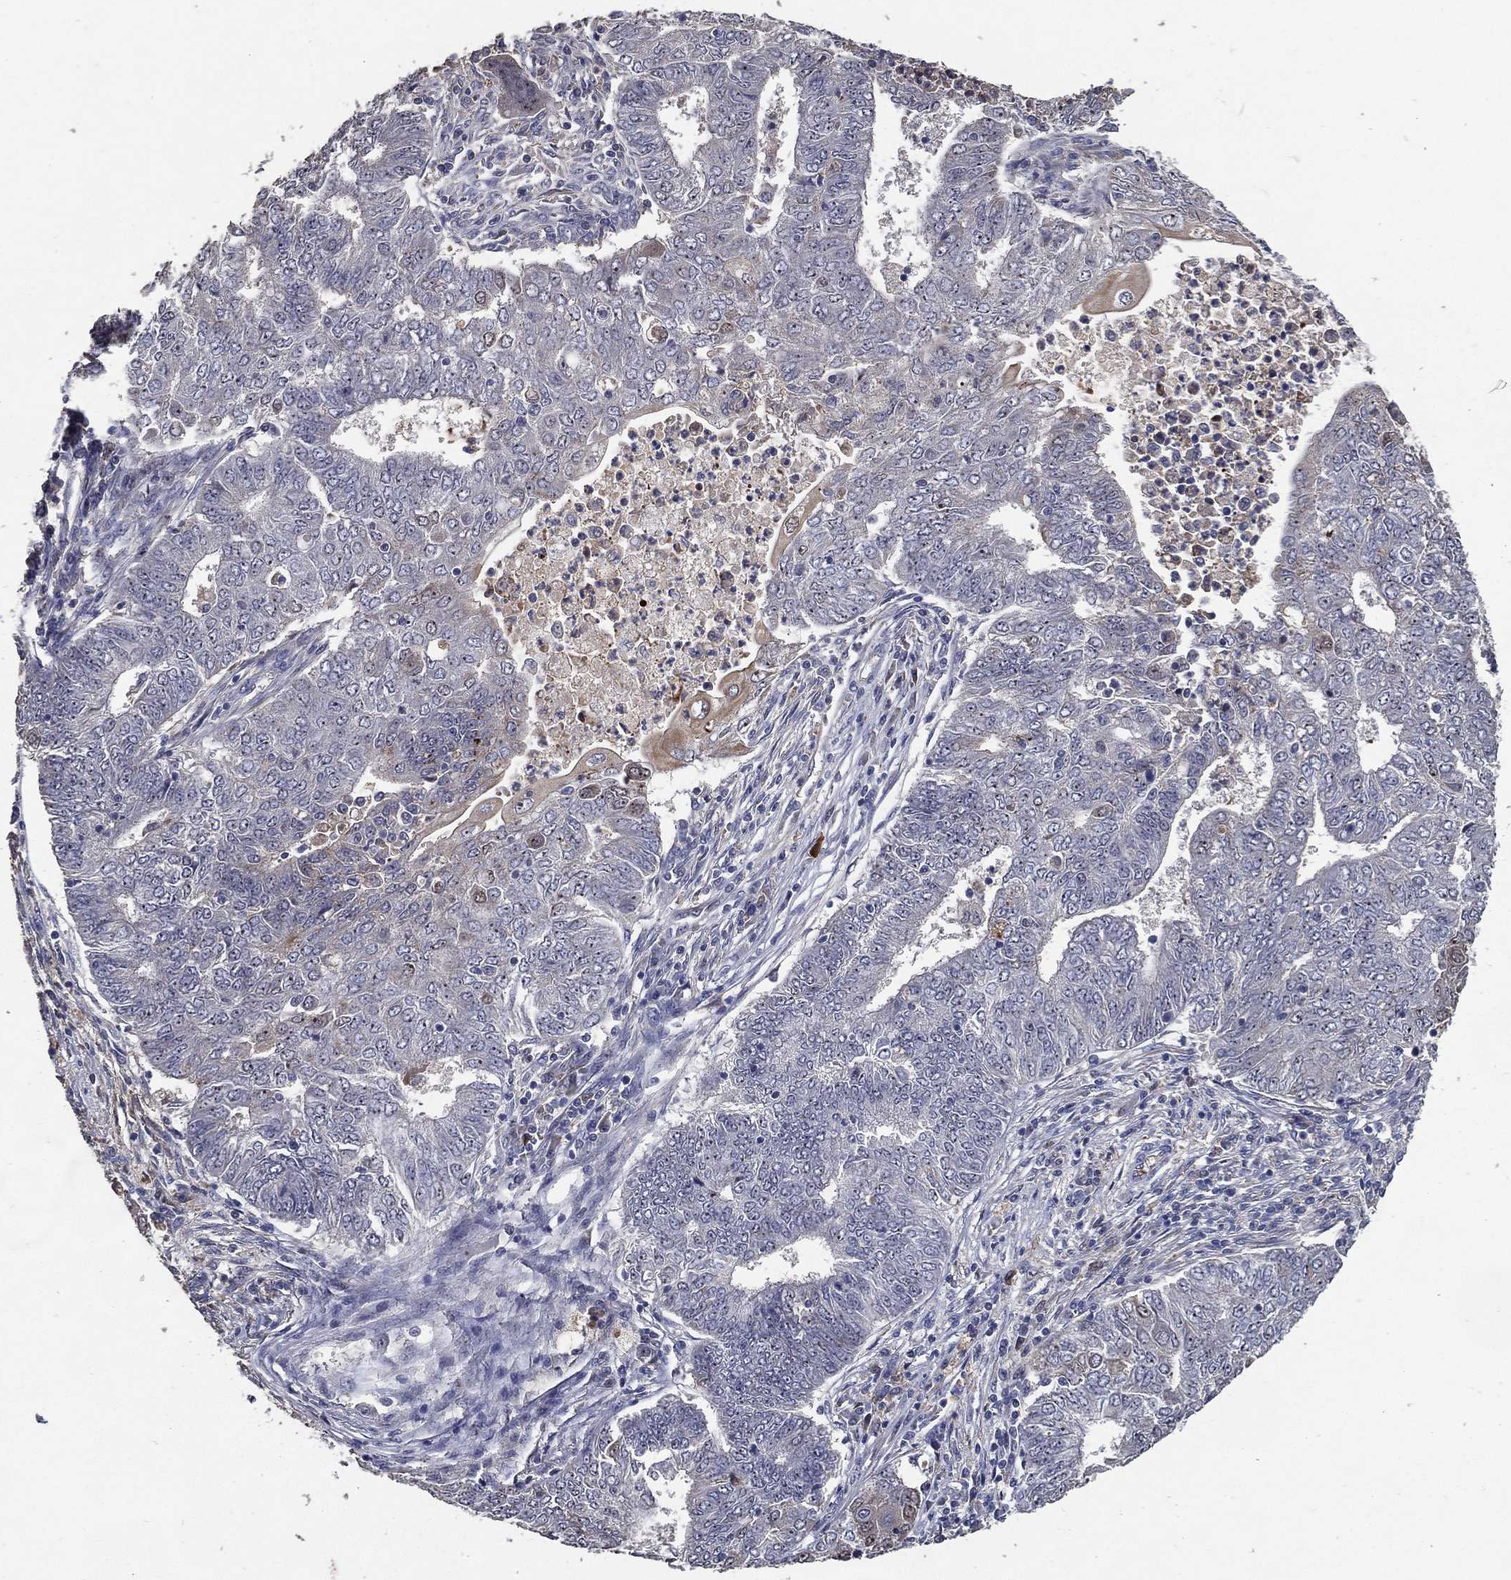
{"staining": {"intensity": "negative", "quantity": "none", "location": "none"}, "tissue": "endometrial cancer", "cell_type": "Tumor cells", "image_type": "cancer", "snomed": [{"axis": "morphology", "description": "Adenocarcinoma, NOS"}, {"axis": "topography", "description": "Endometrium"}], "caption": "This is an immunohistochemistry image of human endometrial adenocarcinoma. There is no positivity in tumor cells.", "gene": "EFNA1", "patient": {"sex": "female", "age": 62}}